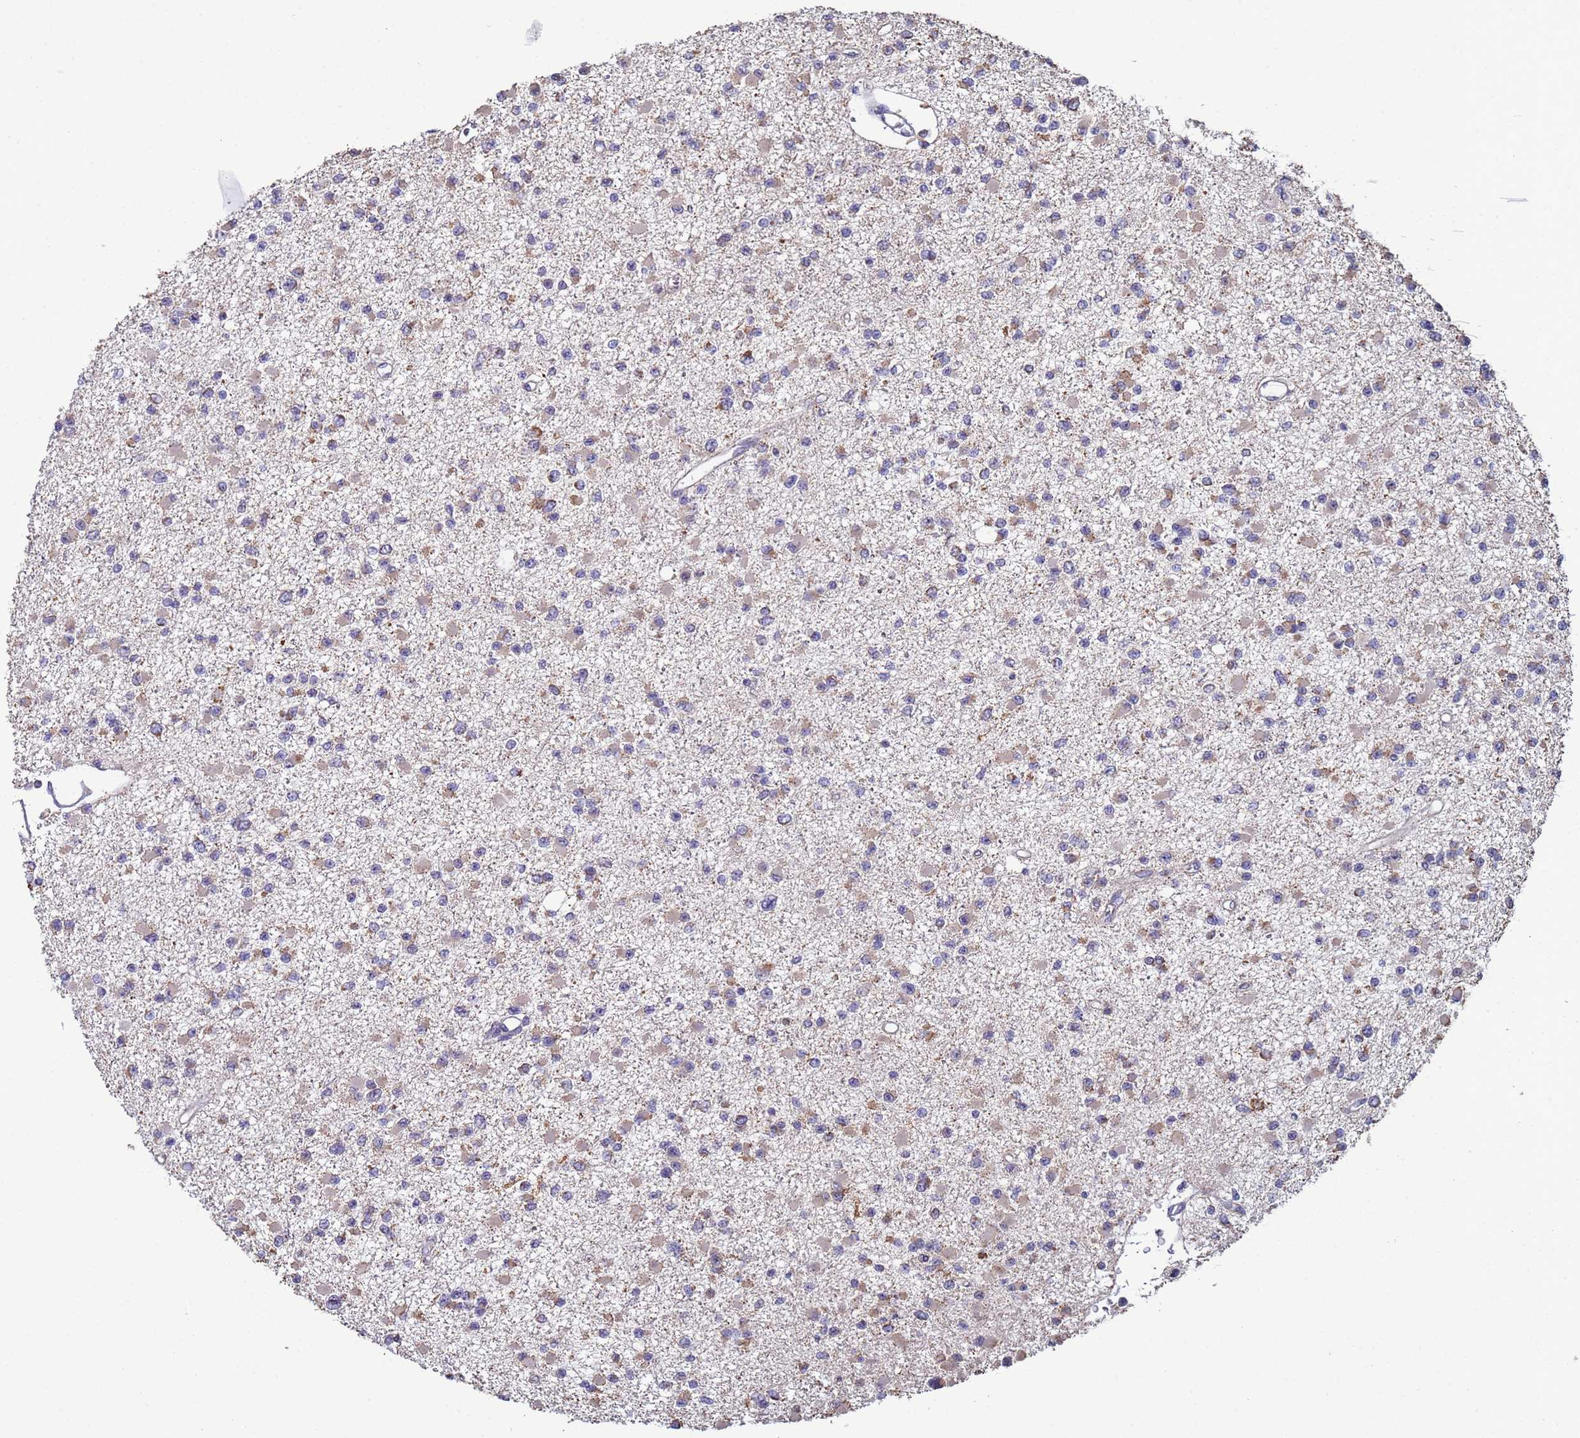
{"staining": {"intensity": "weak", "quantity": "25%-75%", "location": "cytoplasmic/membranous"}, "tissue": "glioma", "cell_type": "Tumor cells", "image_type": "cancer", "snomed": [{"axis": "morphology", "description": "Glioma, malignant, Low grade"}, {"axis": "topography", "description": "Brain"}], "caption": "A brown stain highlights weak cytoplasmic/membranous expression of a protein in malignant glioma (low-grade) tumor cells.", "gene": "CLHC1", "patient": {"sex": "female", "age": 22}}